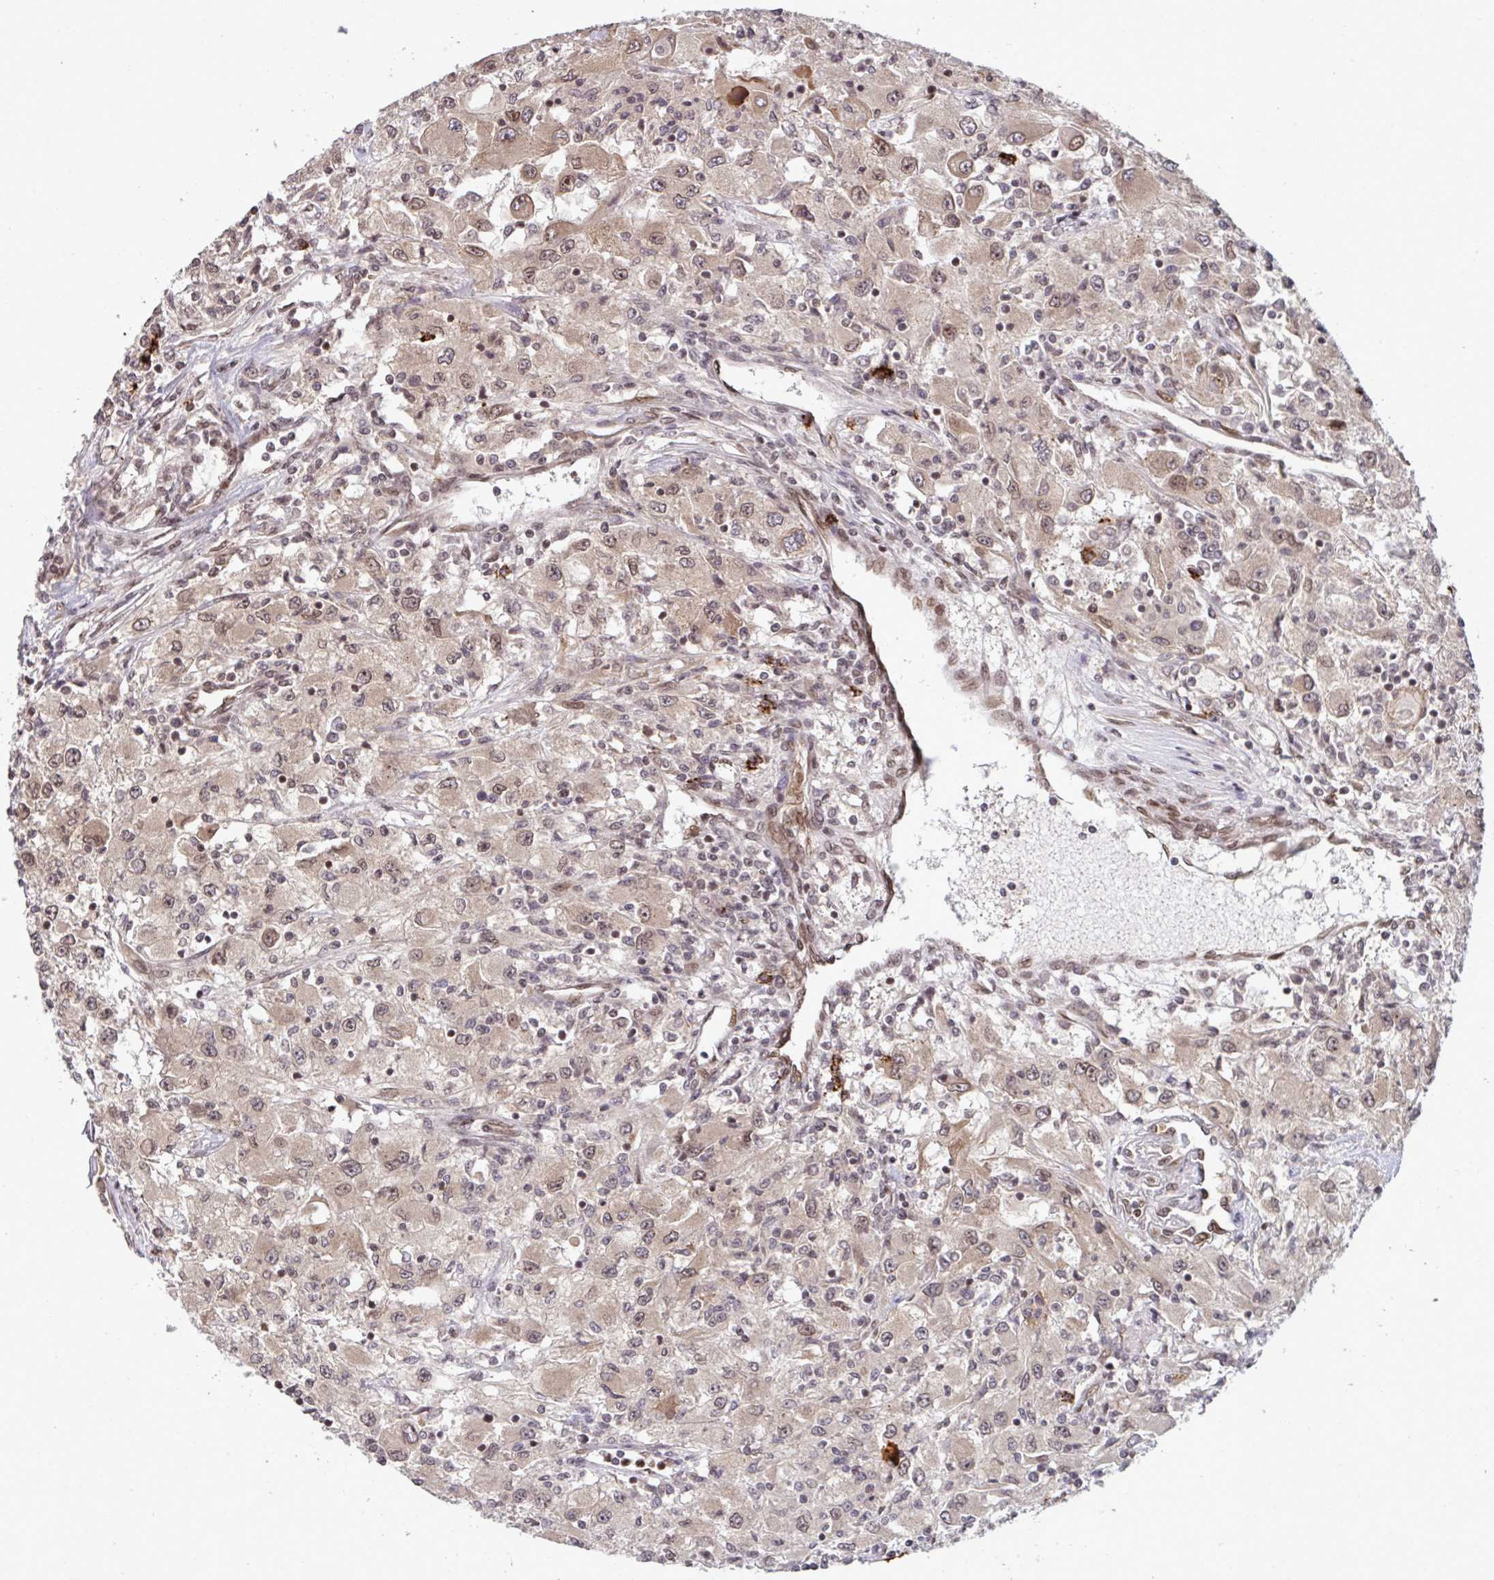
{"staining": {"intensity": "moderate", "quantity": "25%-75%", "location": "cytoplasmic/membranous,nuclear"}, "tissue": "renal cancer", "cell_type": "Tumor cells", "image_type": "cancer", "snomed": [{"axis": "morphology", "description": "Adenocarcinoma, NOS"}, {"axis": "topography", "description": "Kidney"}], "caption": "Immunohistochemistry photomicrograph of renal cancer stained for a protein (brown), which displays medium levels of moderate cytoplasmic/membranous and nuclear expression in about 25%-75% of tumor cells.", "gene": "UXT", "patient": {"sex": "female", "age": 67}}